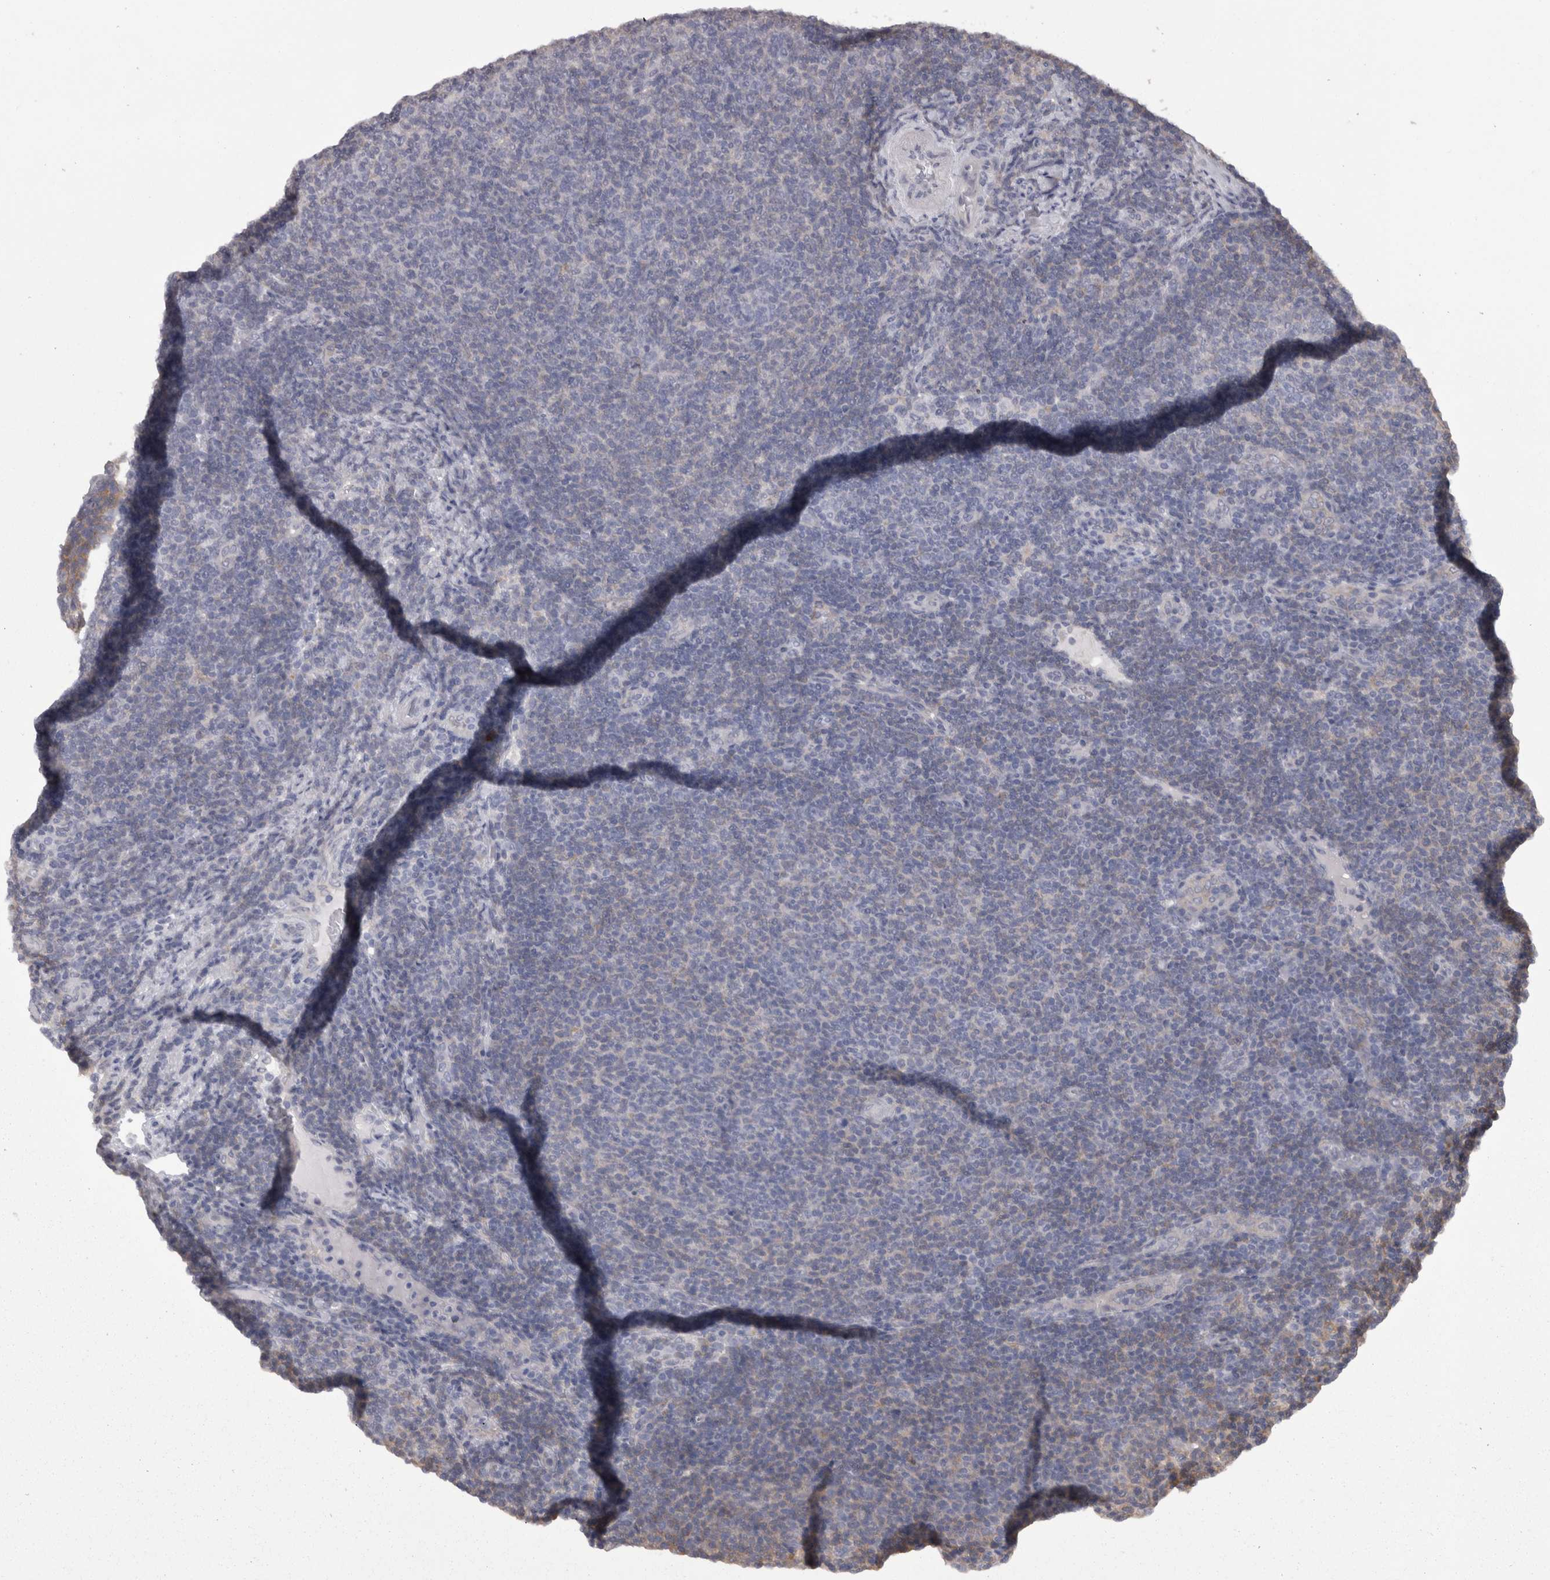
{"staining": {"intensity": "negative", "quantity": "none", "location": "none"}, "tissue": "lymphoma", "cell_type": "Tumor cells", "image_type": "cancer", "snomed": [{"axis": "morphology", "description": "Malignant lymphoma, non-Hodgkin's type, Low grade"}, {"axis": "topography", "description": "Lymph node"}], "caption": "Human lymphoma stained for a protein using IHC exhibits no positivity in tumor cells.", "gene": "CAMK2D", "patient": {"sex": "male", "age": 66}}